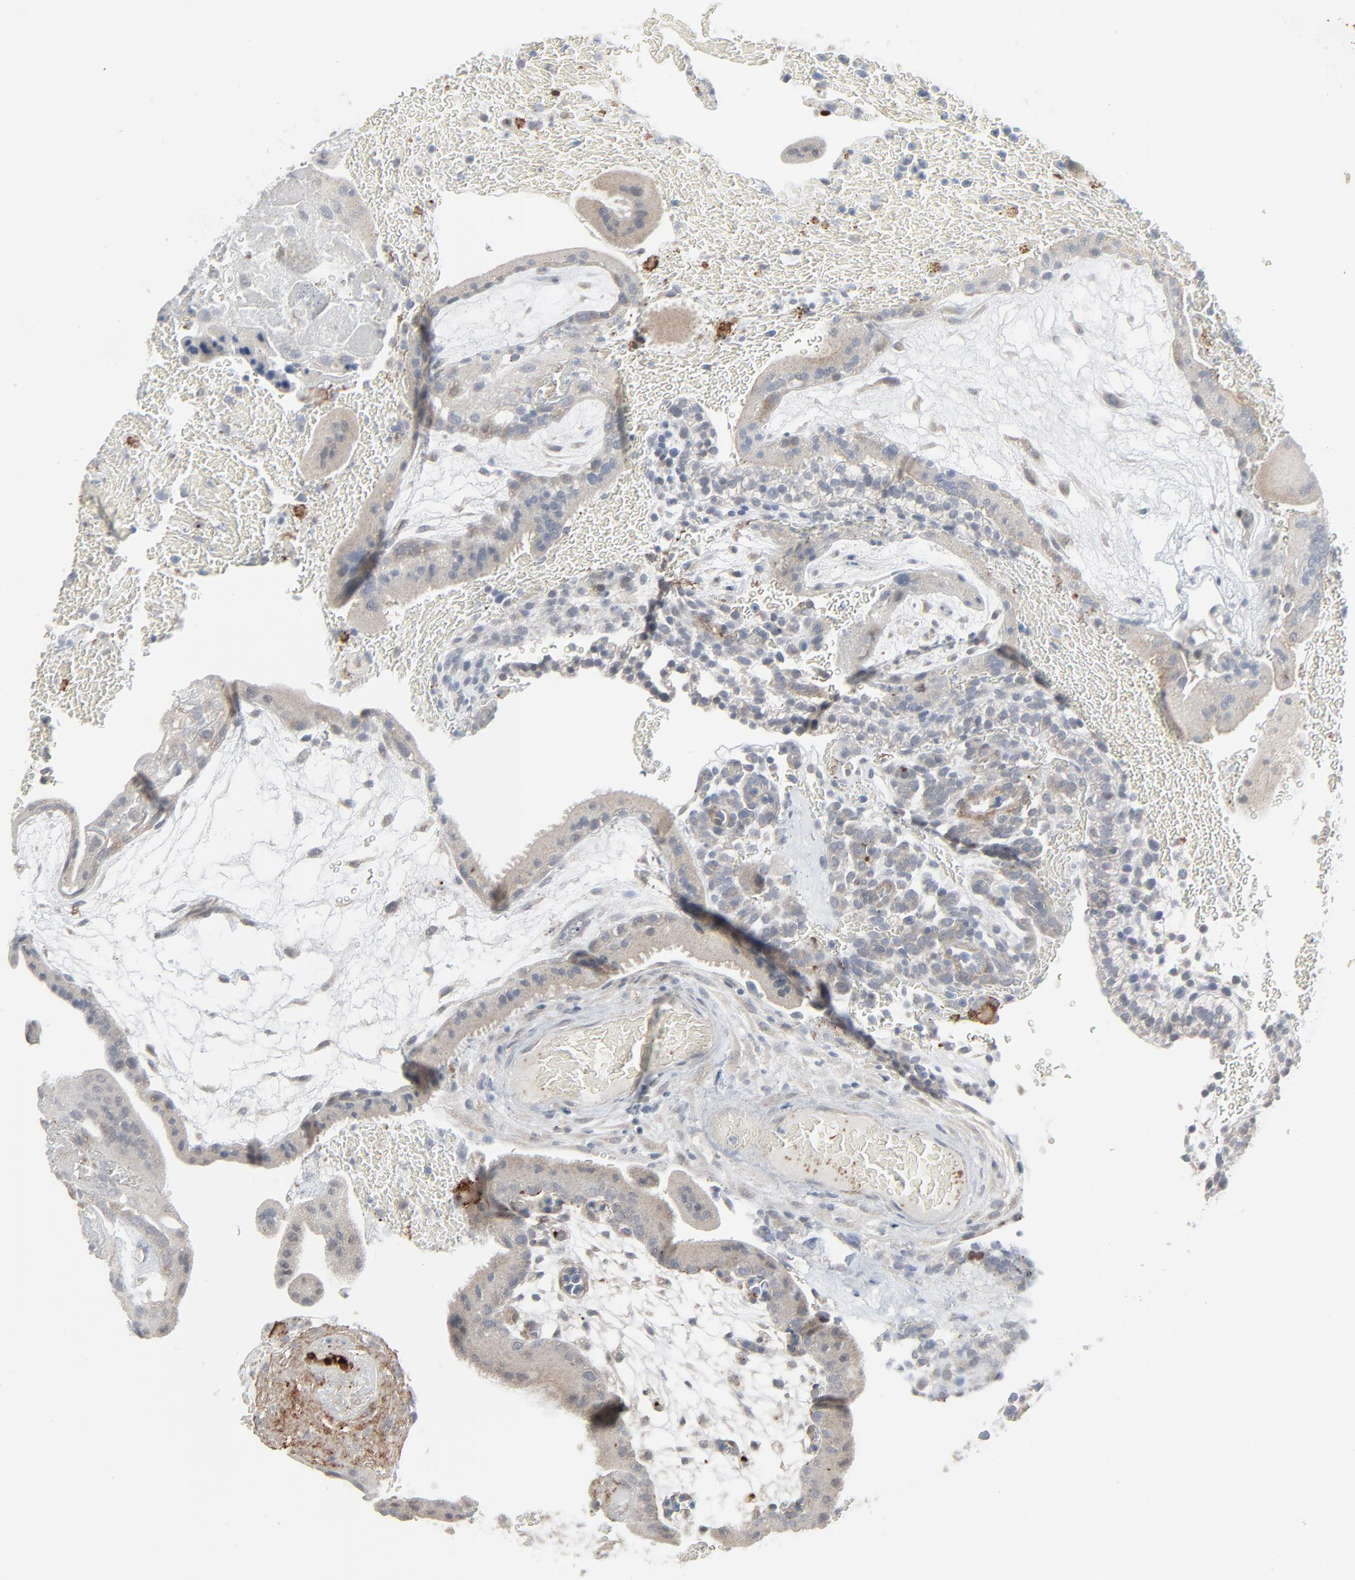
{"staining": {"intensity": "weak", "quantity": ">75%", "location": "cytoplasmic/membranous"}, "tissue": "placenta", "cell_type": "Trophoblastic cells", "image_type": "normal", "snomed": [{"axis": "morphology", "description": "Normal tissue, NOS"}, {"axis": "topography", "description": "Placenta"}], "caption": "Immunohistochemistry (IHC) of benign placenta reveals low levels of weak cytoplasmic/membranous expression in approximately >75% of trophoblastic cells. (DAB (3,3'-diaminobenzidine) IHC, brown staining for protein, blue staining for nuclei).", "gene": "NEUROD1", "patient": {"sex": "female", "age": 19}}